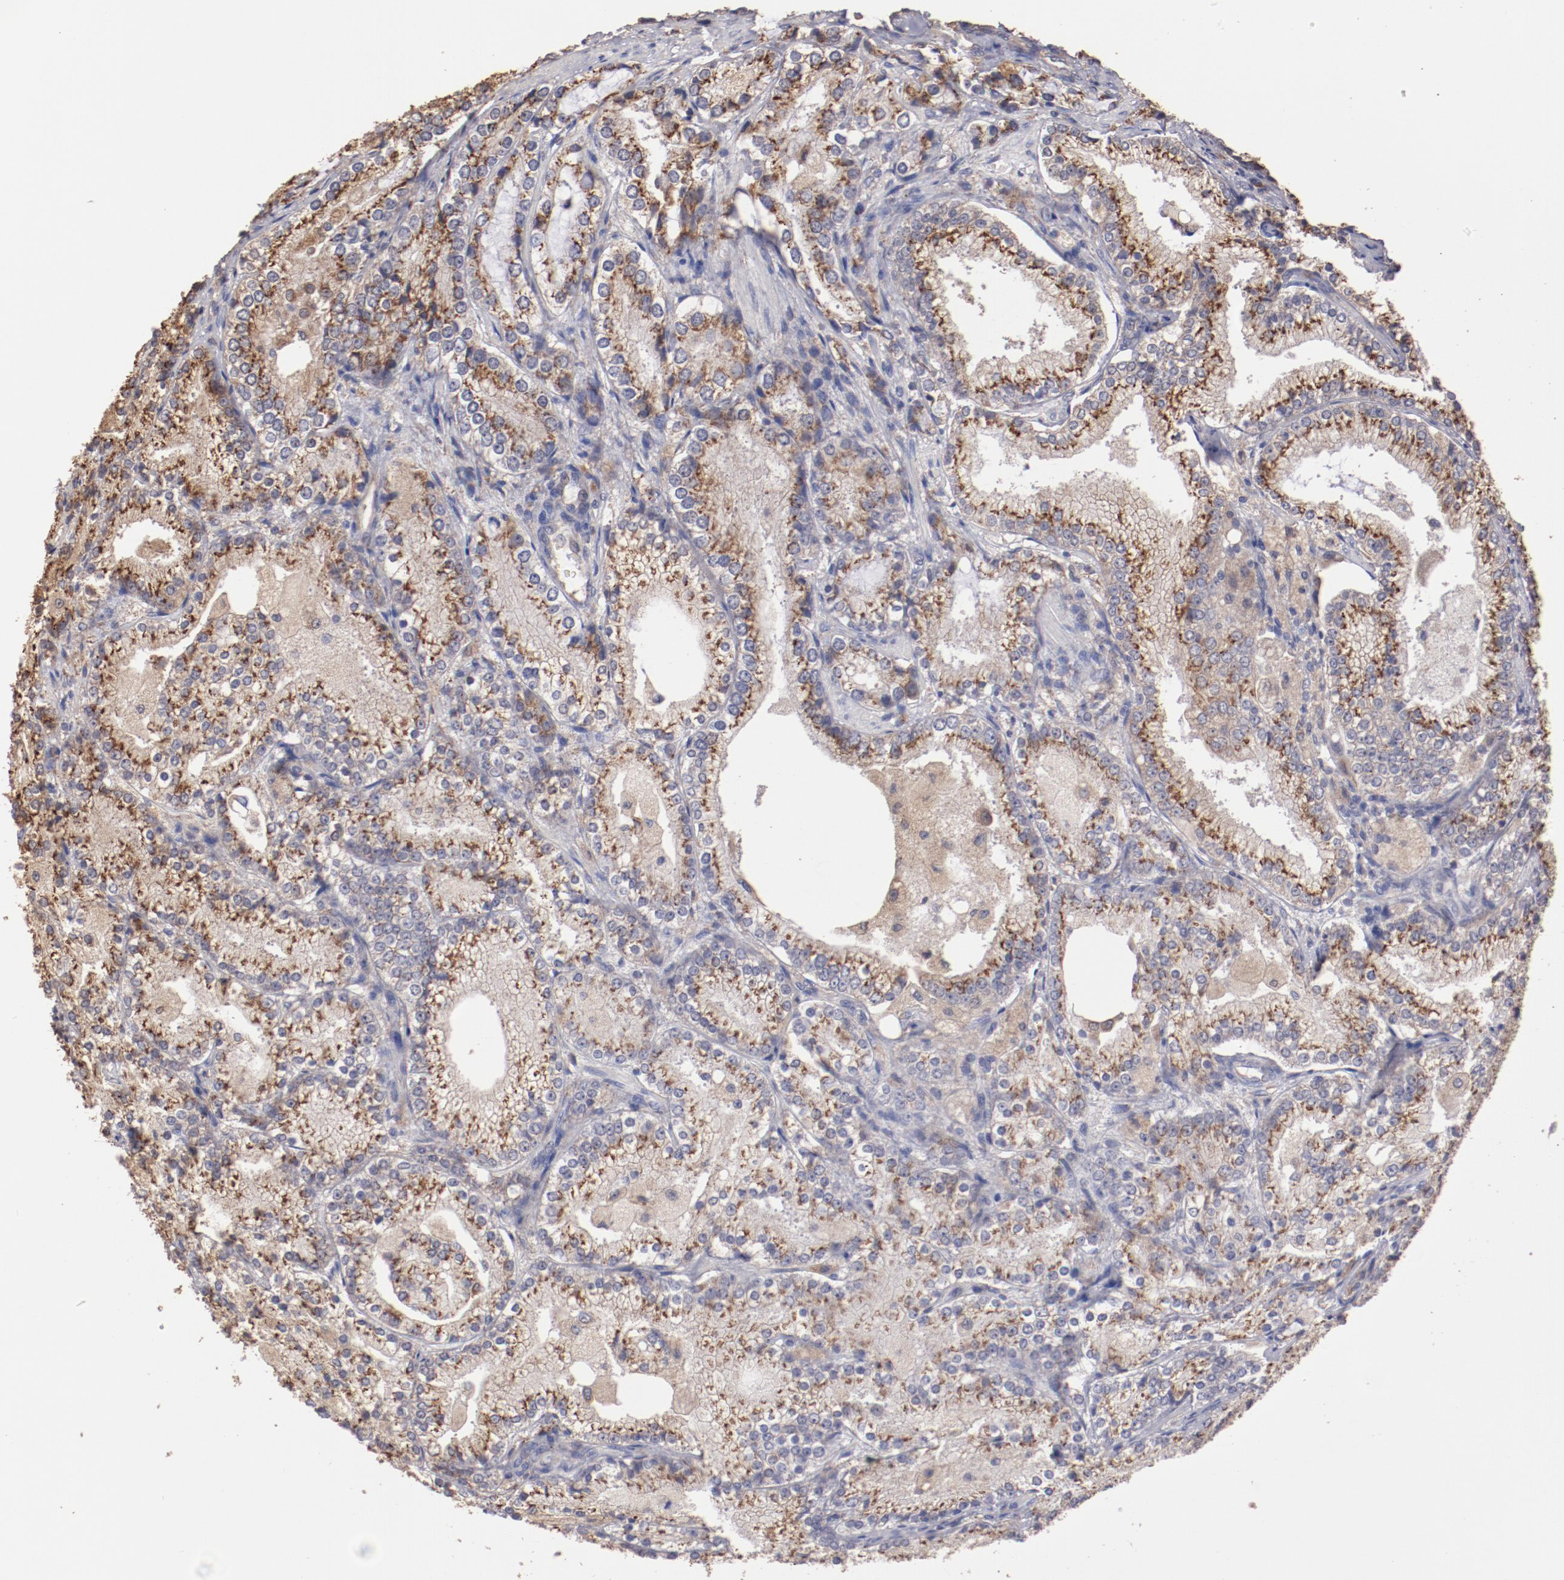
{"staining": {"intensity": "weak", "quantity": ">75%", "location": "cytoplasmic/membranous"}, "tissue": "prostate cancer", "cell_type": "Tumor cells", "image_type": "cancer", "snomed": [{"axis": "morphology", "description": "Adenocarcinoma, High grade"}, {"axis": "topography", "description": "Prostate"}], "caption": "A brown stain labels weak cytoplasmic/membranous positivity of a protein in human prostate cancer (adenocarcinoma (high-grade)) tumor cells. (DAB (3,3'-diaminobenzidine) IHC with brightfield microscopy, high magnification).", "gene": "NFKBIE", "patient": {"sex": "male", "age": 63}}